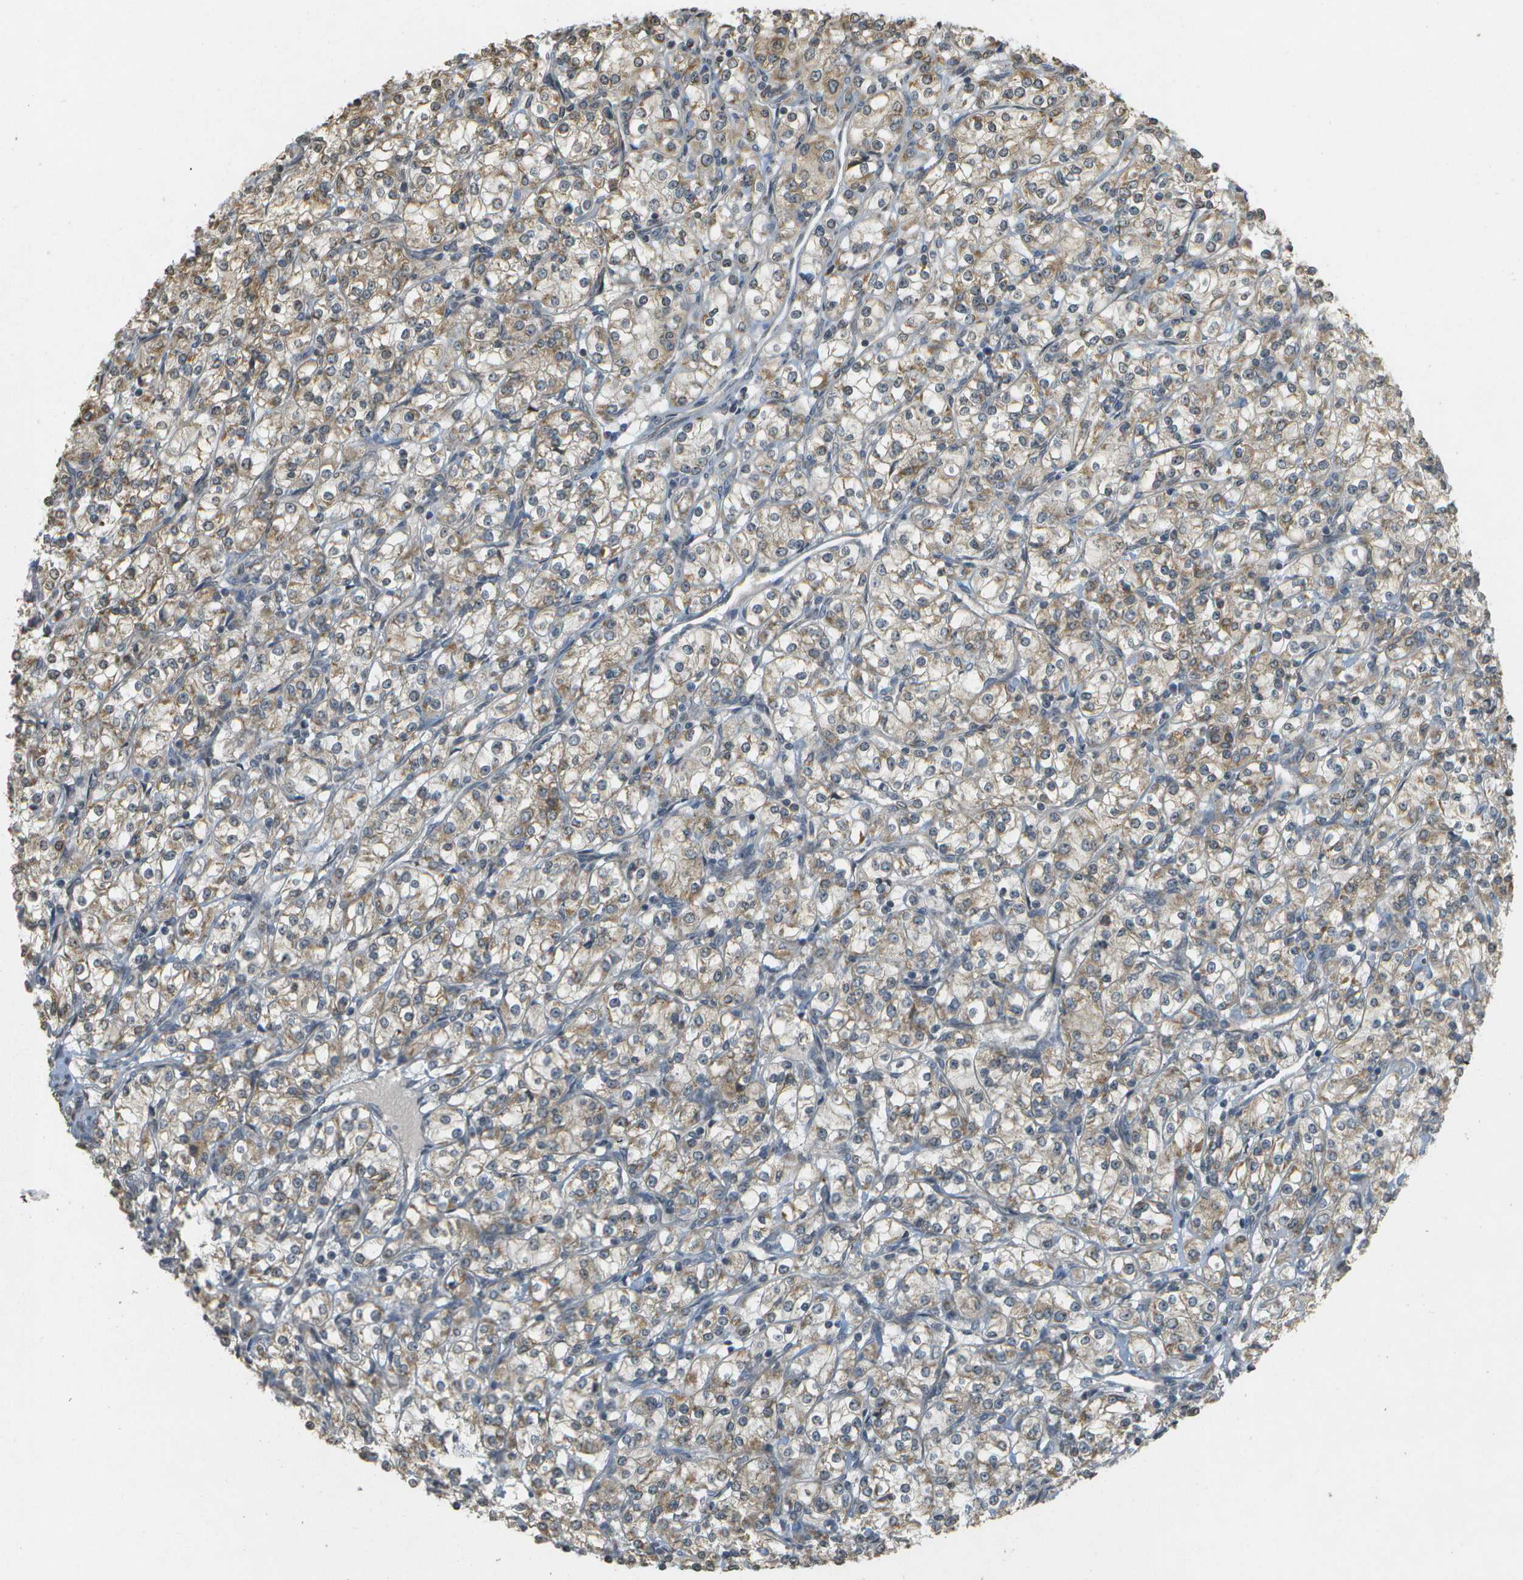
{"staining": {"intensity": "moderate", "quantity": ">75%", "location": "cytoplasmic/membranous"}, "tissue": "renal cancer", "cell_type": "Tumor cells", "image_type": "cancer", "snomed": [{"axis": "morphology", "description": "Adenocarcinoma, NOS"}, {"axis": "topography", "description": "Kidney"}], "caption": "A medium amount of moderate cytoplasmic/membranous positivity is seen in about >75% of tumor cells in renal adenocarcinoma tissue.", "gene": "RAB21", "patient": {"sex": "male", "age": 77}}